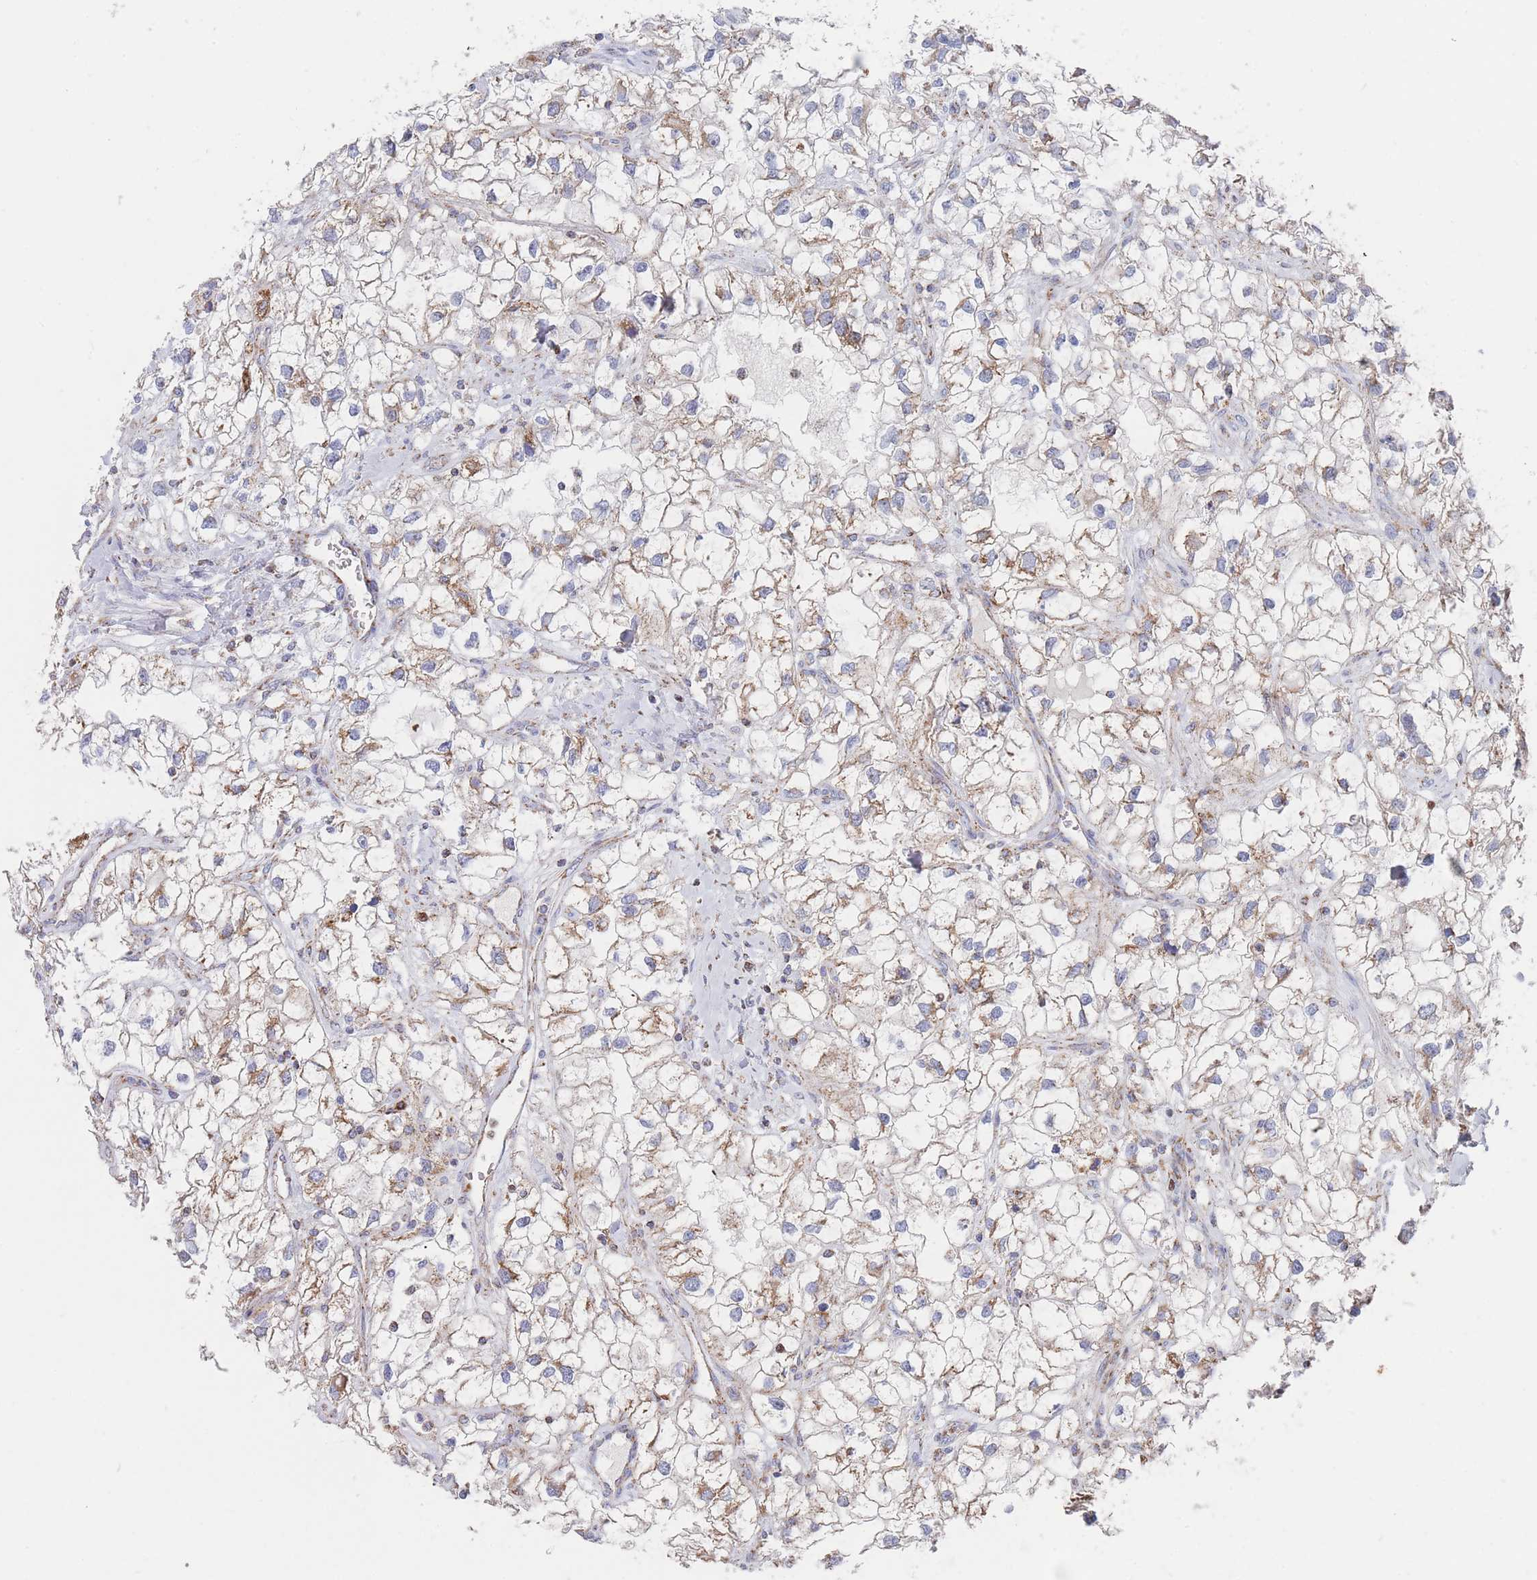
{"staining": {"intensity": "moderate", "quantity": "25%-75%", "location": "cytoplasmic/membranous"}, "tissue": "renal cancer", "cell_type": "Tumor cells", "image_type": "cancer", "snomed": [{"axis": "morphology", "description": "Adenocarcinoma, NOS"}, {"axis": "topography", "description": "Kidney"}], "caption": "Human renal cancer stained with a protein marker exhibits moderate staining in tumor cells.", "gene": "IKZF4", "patient": {"sex": "male", "age": 59}}